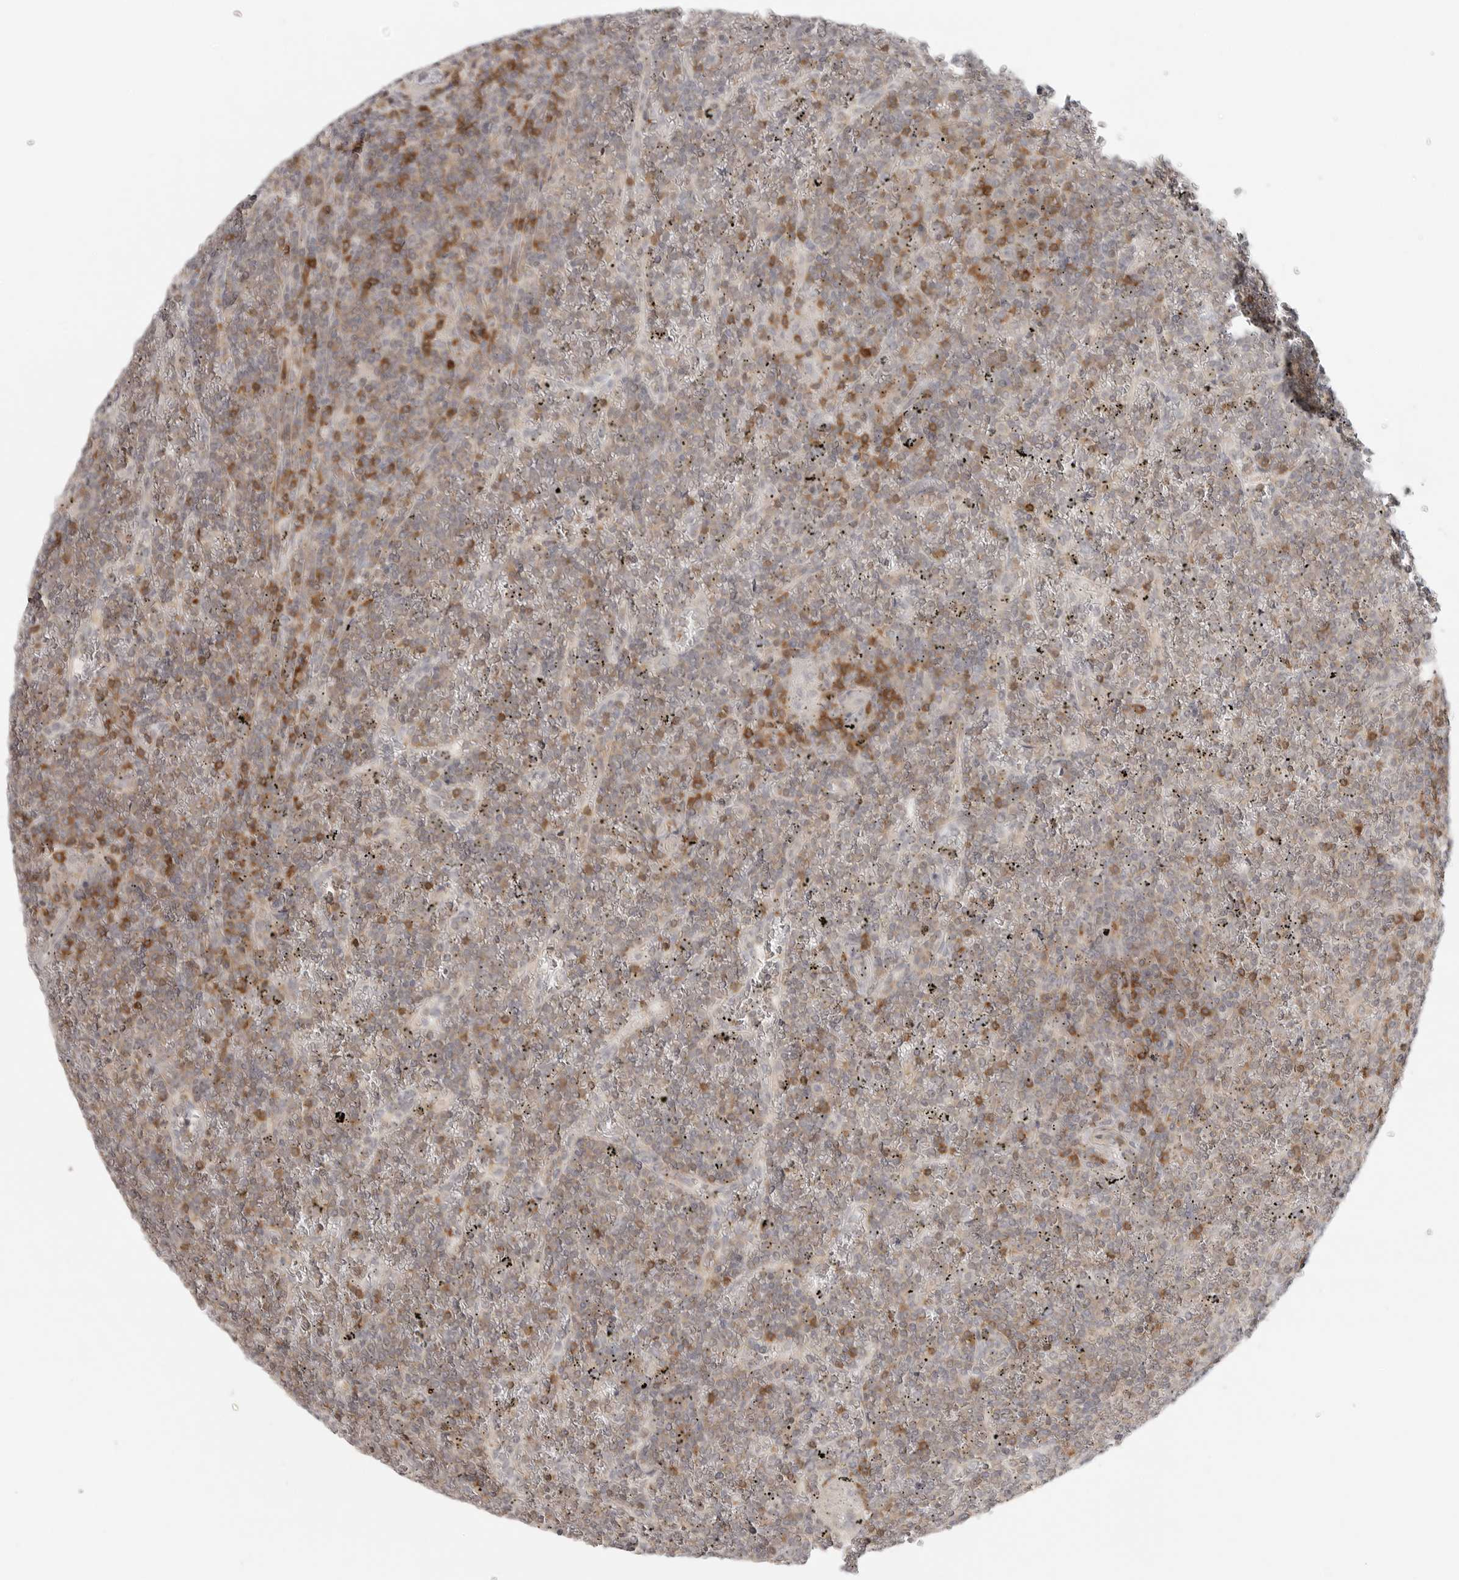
{"staining": {"intensity": "negative", "quantity": "none", "location": "none"}, "tissue": "lymphoma", "cell_type": "Tumor cells", "image_type": "cancer", "snomed": [{"axis": "morphology", "description": "Malignant lymphoma, non-Hodgkin's type, Low grade"}, {"axis": "topography", "description": "Spleen"}], "caption": "High magnification brightfield microscopy of malignant lymphoma, non-Hodgkin's type (low-grade) stained with DAB (3,3'-diaminobenzidine) (brown) and counterstained with hematoxylin (blue): tumor cells show no significant expression. Nuclei are stained in blue.", "gene": "SH3KBP1", "patient": {"sex": "female", "age": 19}}